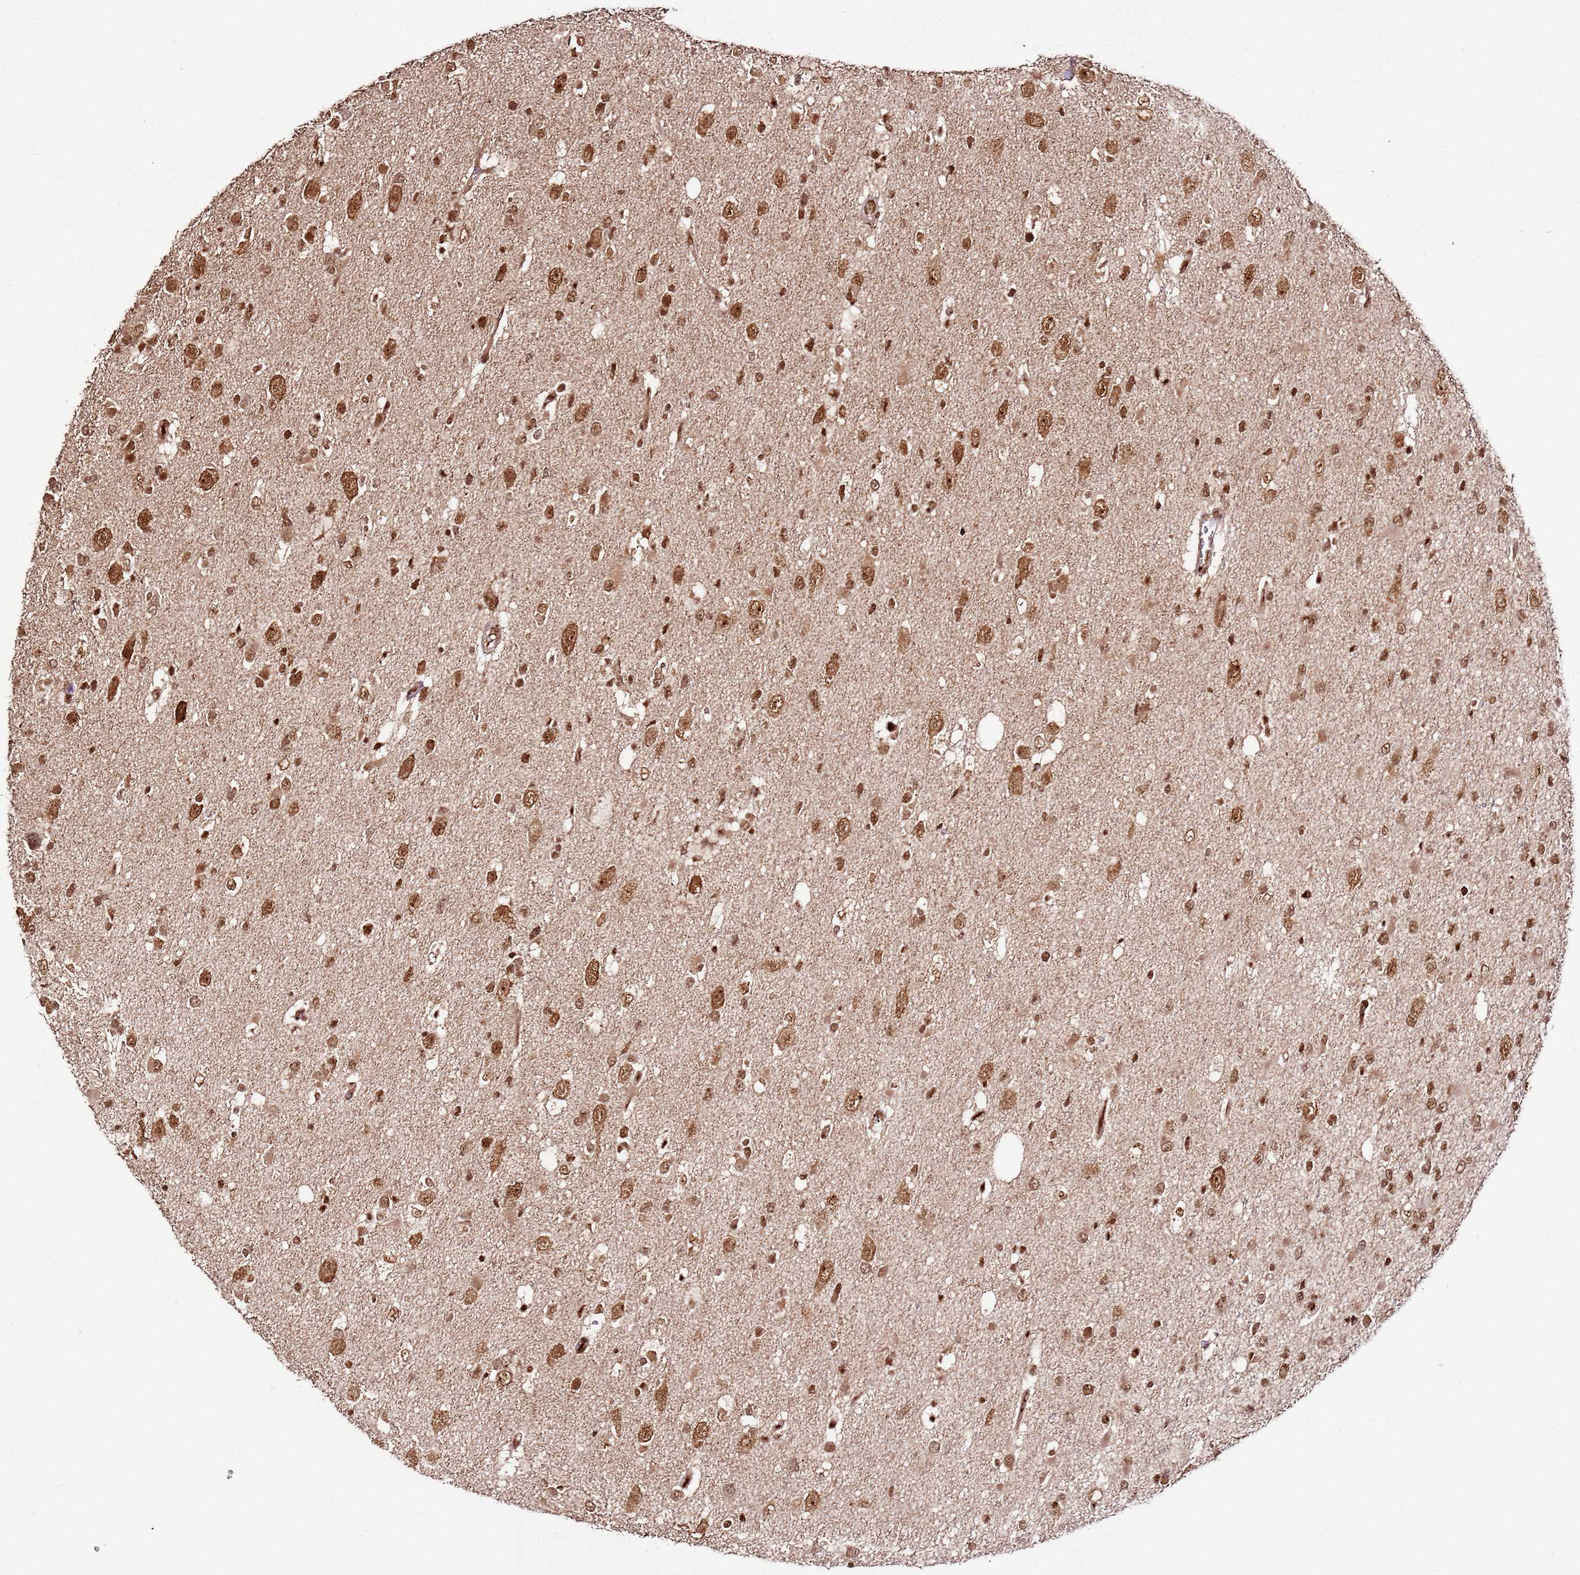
{"staining": {"intensity": "strong", "quantity": ">75%", "location": "nuclear"}, "tissue": "glioma", "cell_type": "Tumor cells", "image_type": "cancer", "snomed": [{"axis": "morphology", "description": "Glioma, malignant, High grade"}, {"axis": "topography", "description": "Brain"}], "caption": "Tumor cells reveal high levels of strong nuclear staining in approximately >75% of cells in human glioma. Nuclei are stained in blue.", "gene": "XRN2", "patient": {"sex": "male", "age": 53}}